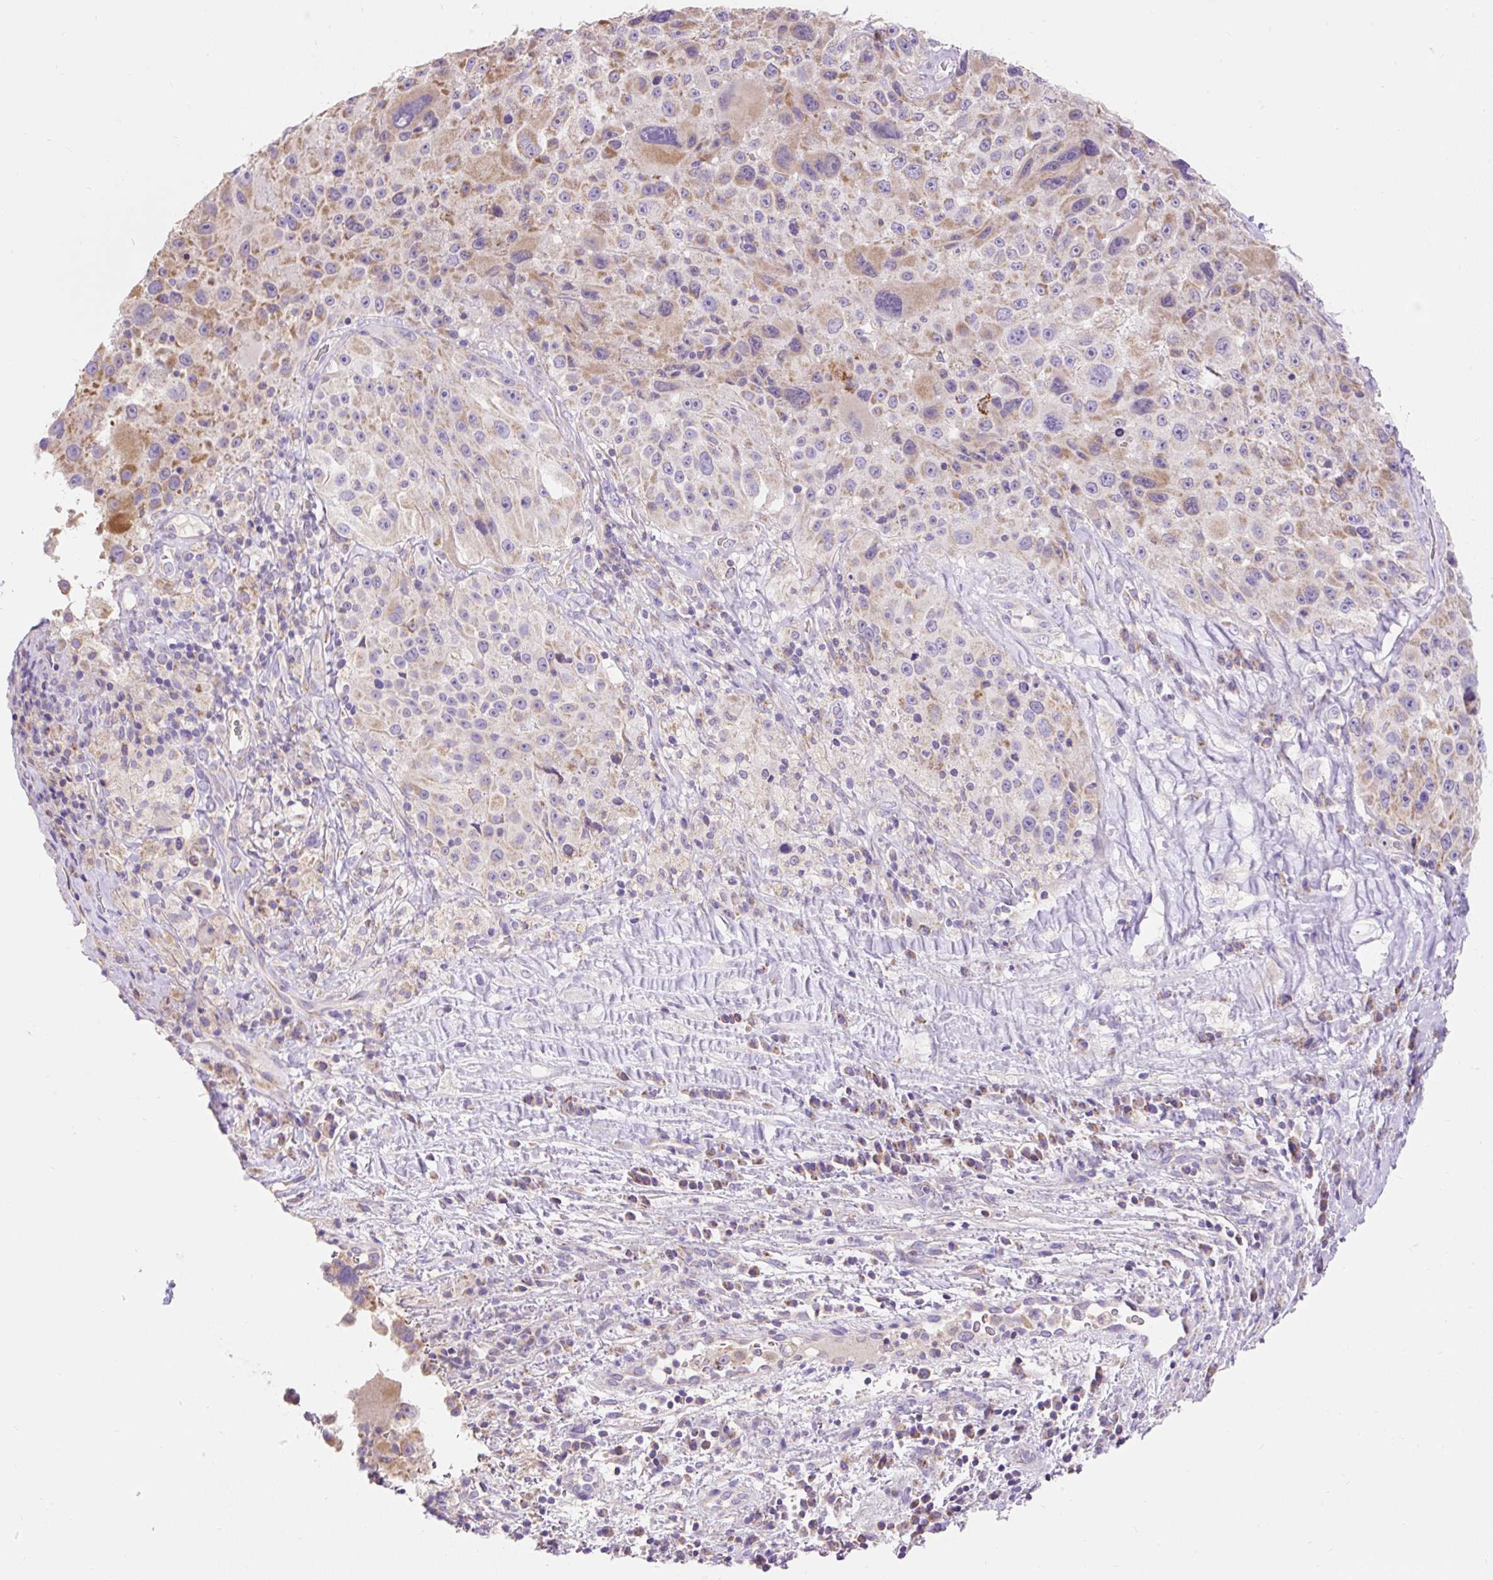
{"staining": {"intensity": "moderate", "quantity": "<25%", "location": "cytoplasmic/membranous"}, "tissue": "melanoma", "cell_type": "Tumor cells", "image_type": "cancer", "snomed": [{"axis": "morphology", "description": "Malignant melanoma, Metastatic site"}, {"axis": "topography", "description": "Lymph node"}], "caption": "Immunohistochemistry (IHC) staining of melanoma, which reveals low levels of moderate cytoplasmic/membranous staining in approximately <25% of tumor cells indicating moderate cytoplasmic/membranous protein expression. The staining was performed using DAB (3,3'-diaminobenzidine) (brown) for protein detection and nuclei were counterstained in hematoxylin (blue).", "gene": "PMAIP1", "patient": {"sex": "male", "age": 62}}